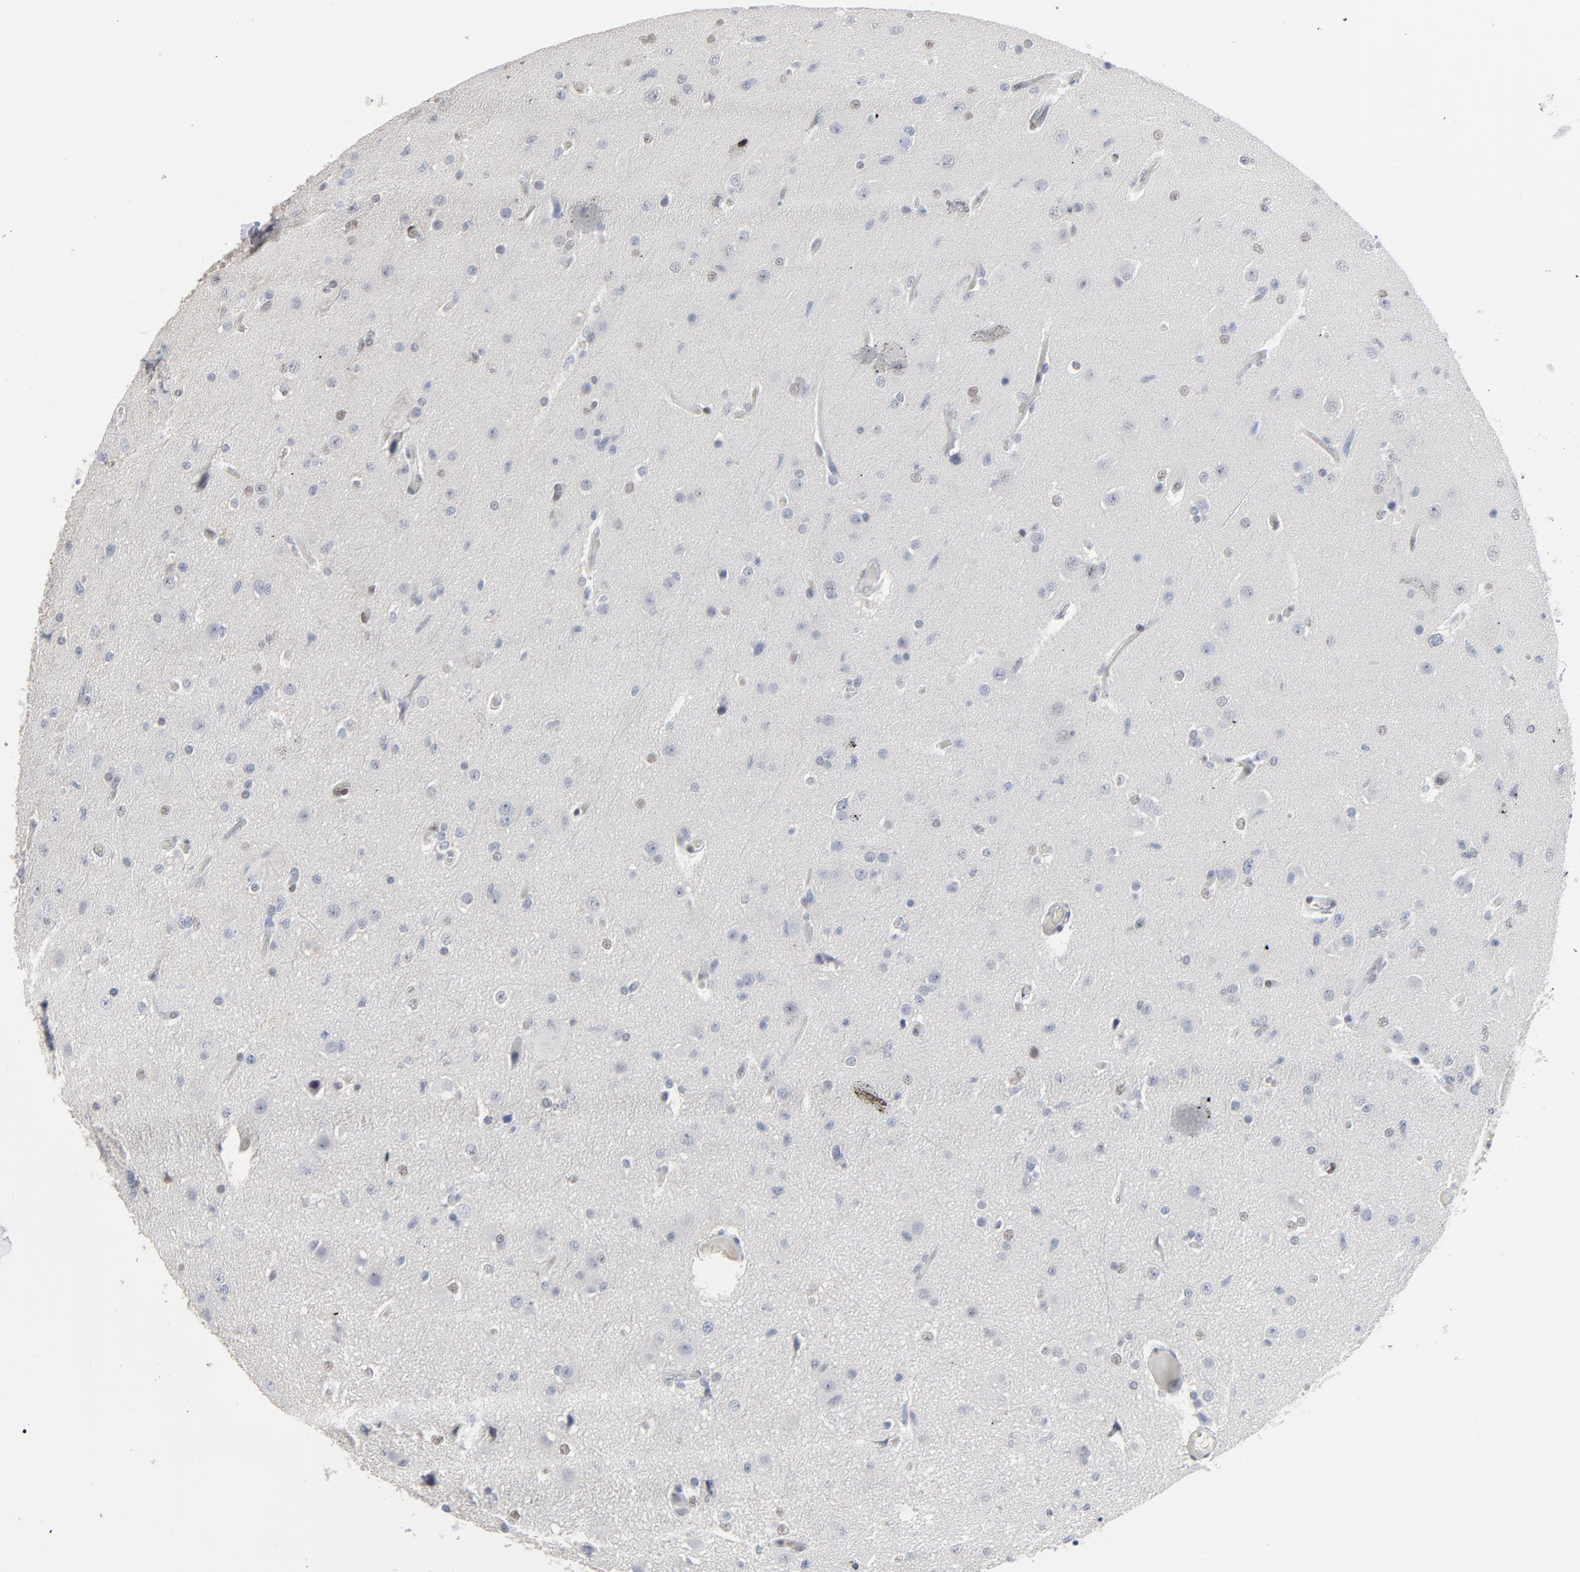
{"staining": {"intensity": "negative", "quantity": "none", "location": "none"}, "tissue": "glioma", "cell_type": "Tumor cells", "image_type": "cancer", "snomed": [{"axis": "morphology", "description": "Glioma, malignant, High grade"}, {"axis": "topography", "description": "Brain"}], "caption": "This is an immunohistochemistry (IHC) histopathology image of glioma. There is no staining in tumor cells.", "gene": "ATF7", "patient": {"sex": "male", "age": 33}}